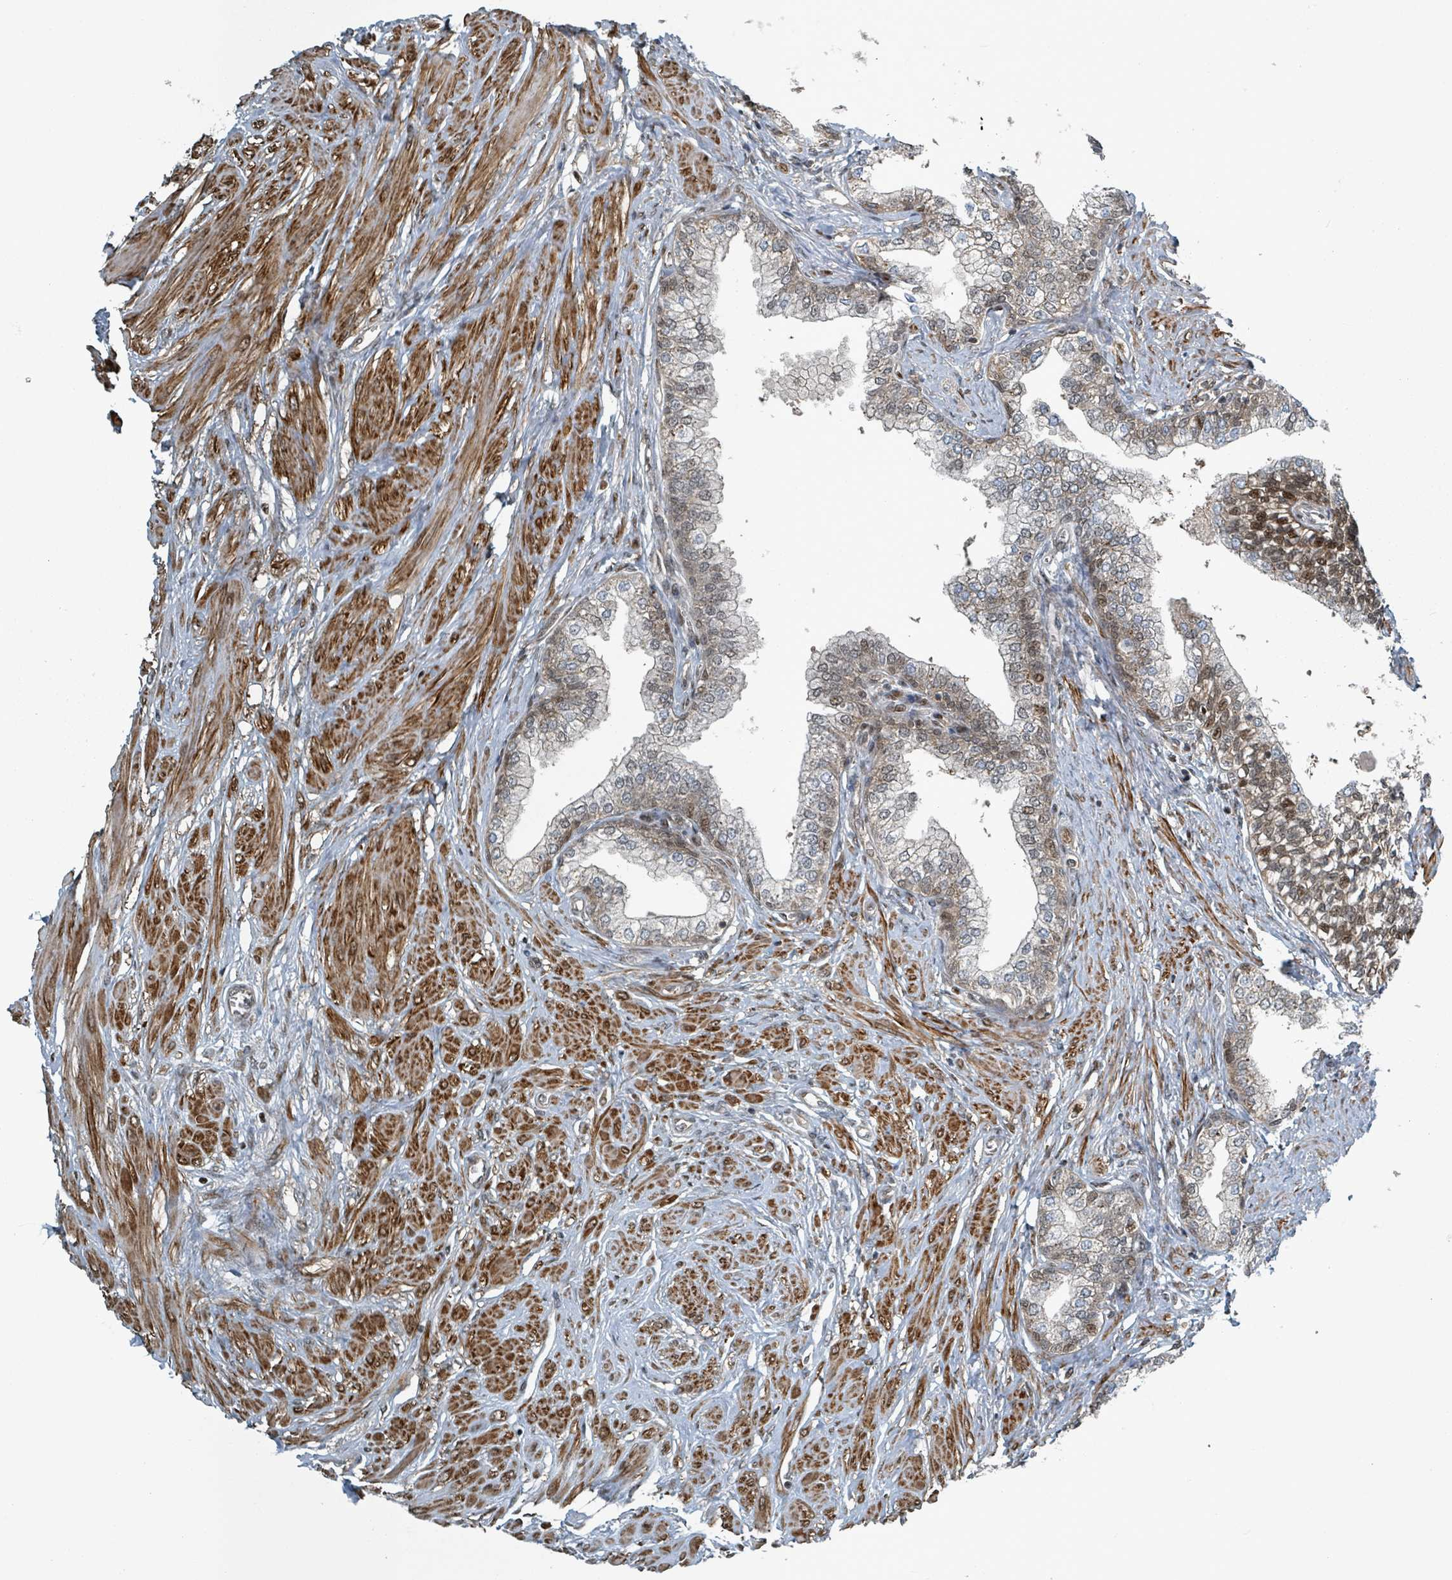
{"staining": {"intensity": "moderate", "quantity": "<25%", "location": "cytoplasmic/membranous,nuclear"}, "tissue": "prostate", "cell_type": "Glandular cells", "image_type": "normal", "snomed": [{"axis": "morphology", "description": "Normal tissue, NOS"}, {"axis": "topography", "description": "Prostate"}], "caption": "About <25% of glandular cells in normal prostate demonstrate moderate cytoplasmic/membranous,nuclear protein staining as visualized by brown immunohistochemical staining.", "gene": "RHPN2", "patient": {"sex": "male", "age": 60}}